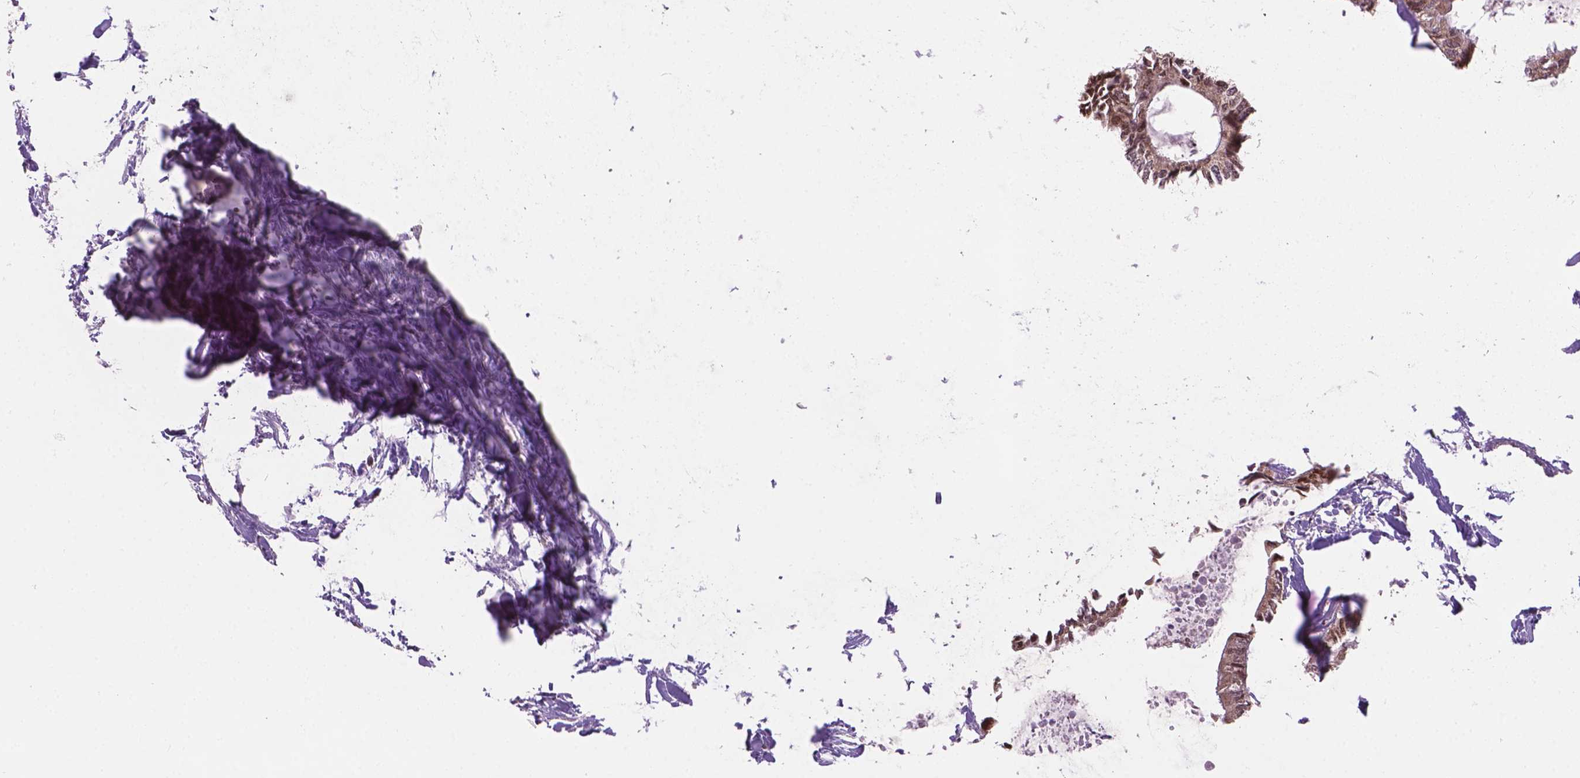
{"staining": {"intensity": "weak", "quantity": ">75%", "location": "nuclear"}, "tissue": "colorectal cancer", "cell_type": "Tumor cells", "image_type": "cancer", "snomed": [{"axis": "morphology", "description": "Adenocarcinoma, NOS"}, {"axis": "topography", "description": "Colon"}, {"axis": "topography", "description": "Rectum"}], "caption": "Brown immunohistochemical staining in human colorectal cancer (adenocarcinoma) displays weak nuclear positivity in about >75% of tumor cells.", "gene": "IRF6", "patient": {"sex": "male", "age": 57}}